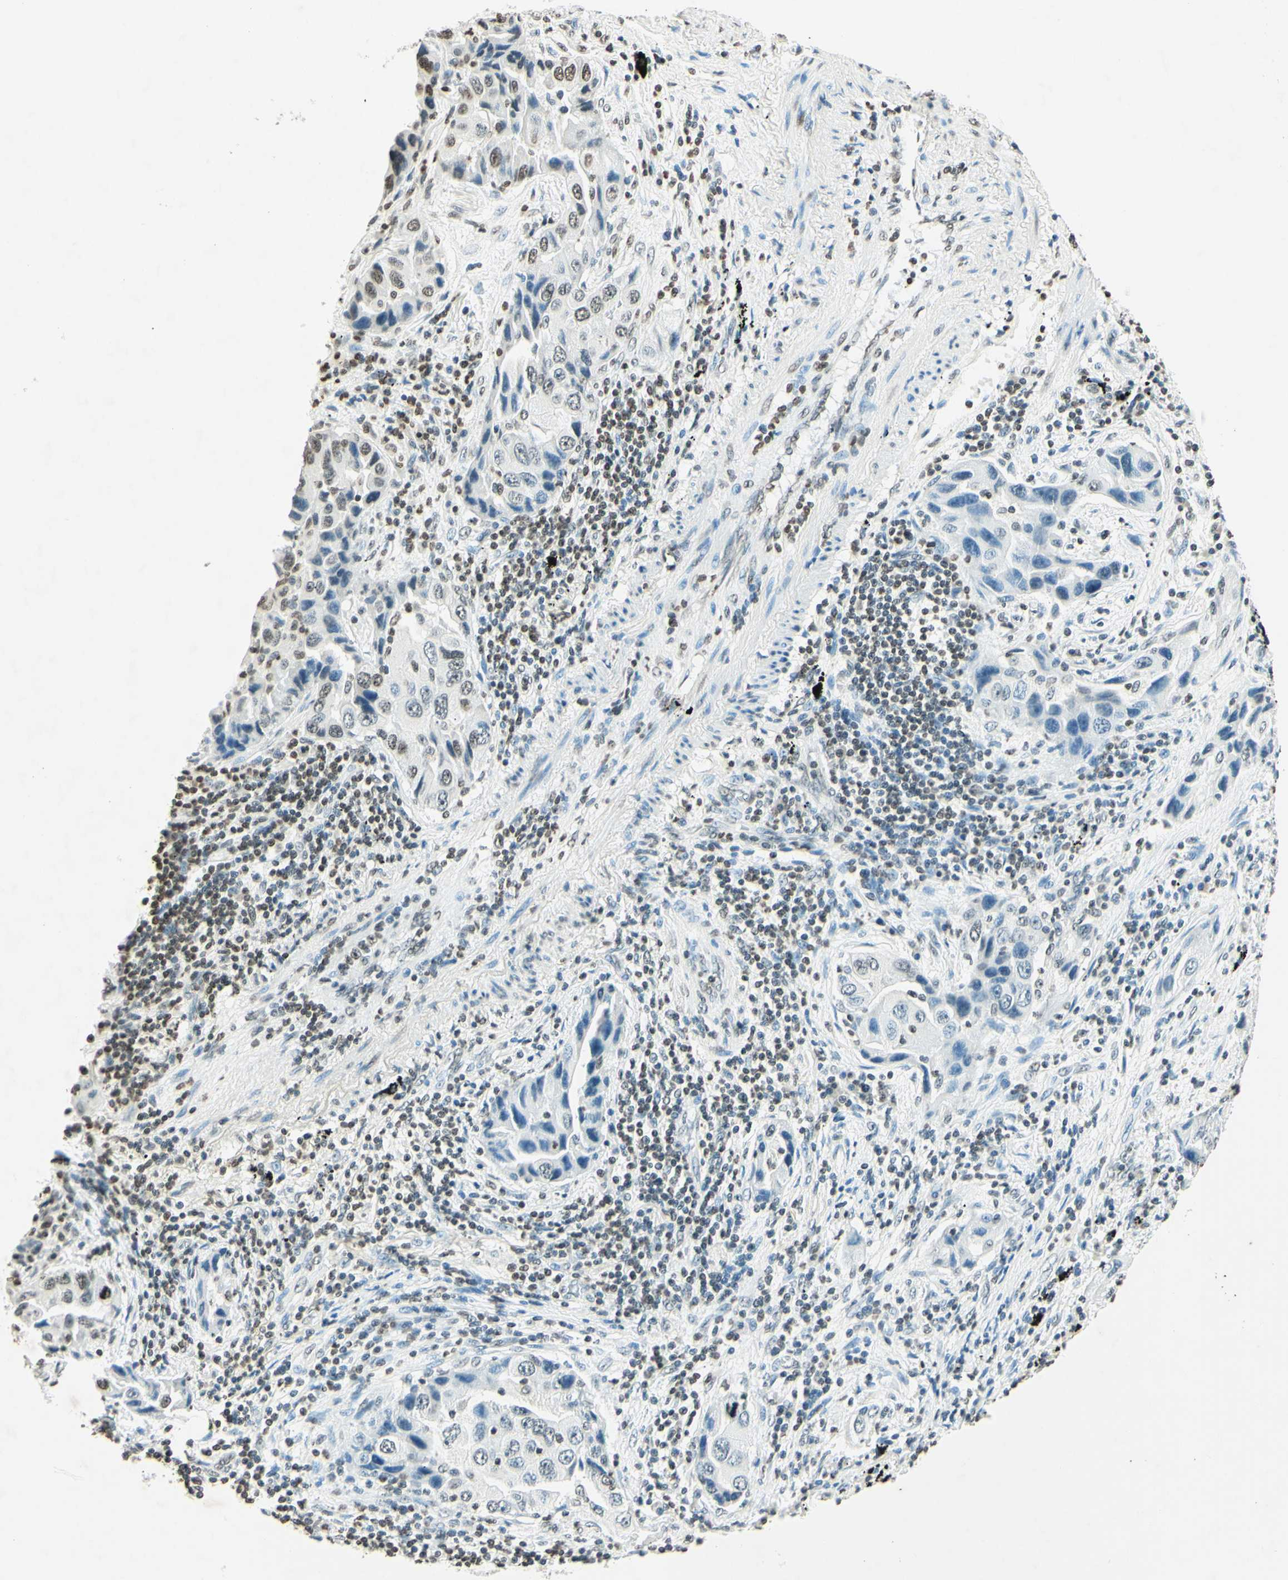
{"staining": {"intensity": "weak", "quantity": "<25%", "location": "nuclear"}, "tissue": "lung cancer", "cell_type": "Tumor cells", "image_type": "cancer", "snomed": [{"axis": "morphology", "description": "Adenocarcinoma, NOS"}, {"axis": "topography", "description": "Lung"}], "caption": "High magnification brightfield microscopy of lung cancer (adenocarcinoma) stained with DAB (brown) and counterstained with hematoxylin (blue): tumor cells show no significant positivity.", "gene": "MSH2", "patient": {"sex": "female", "age": 65}}